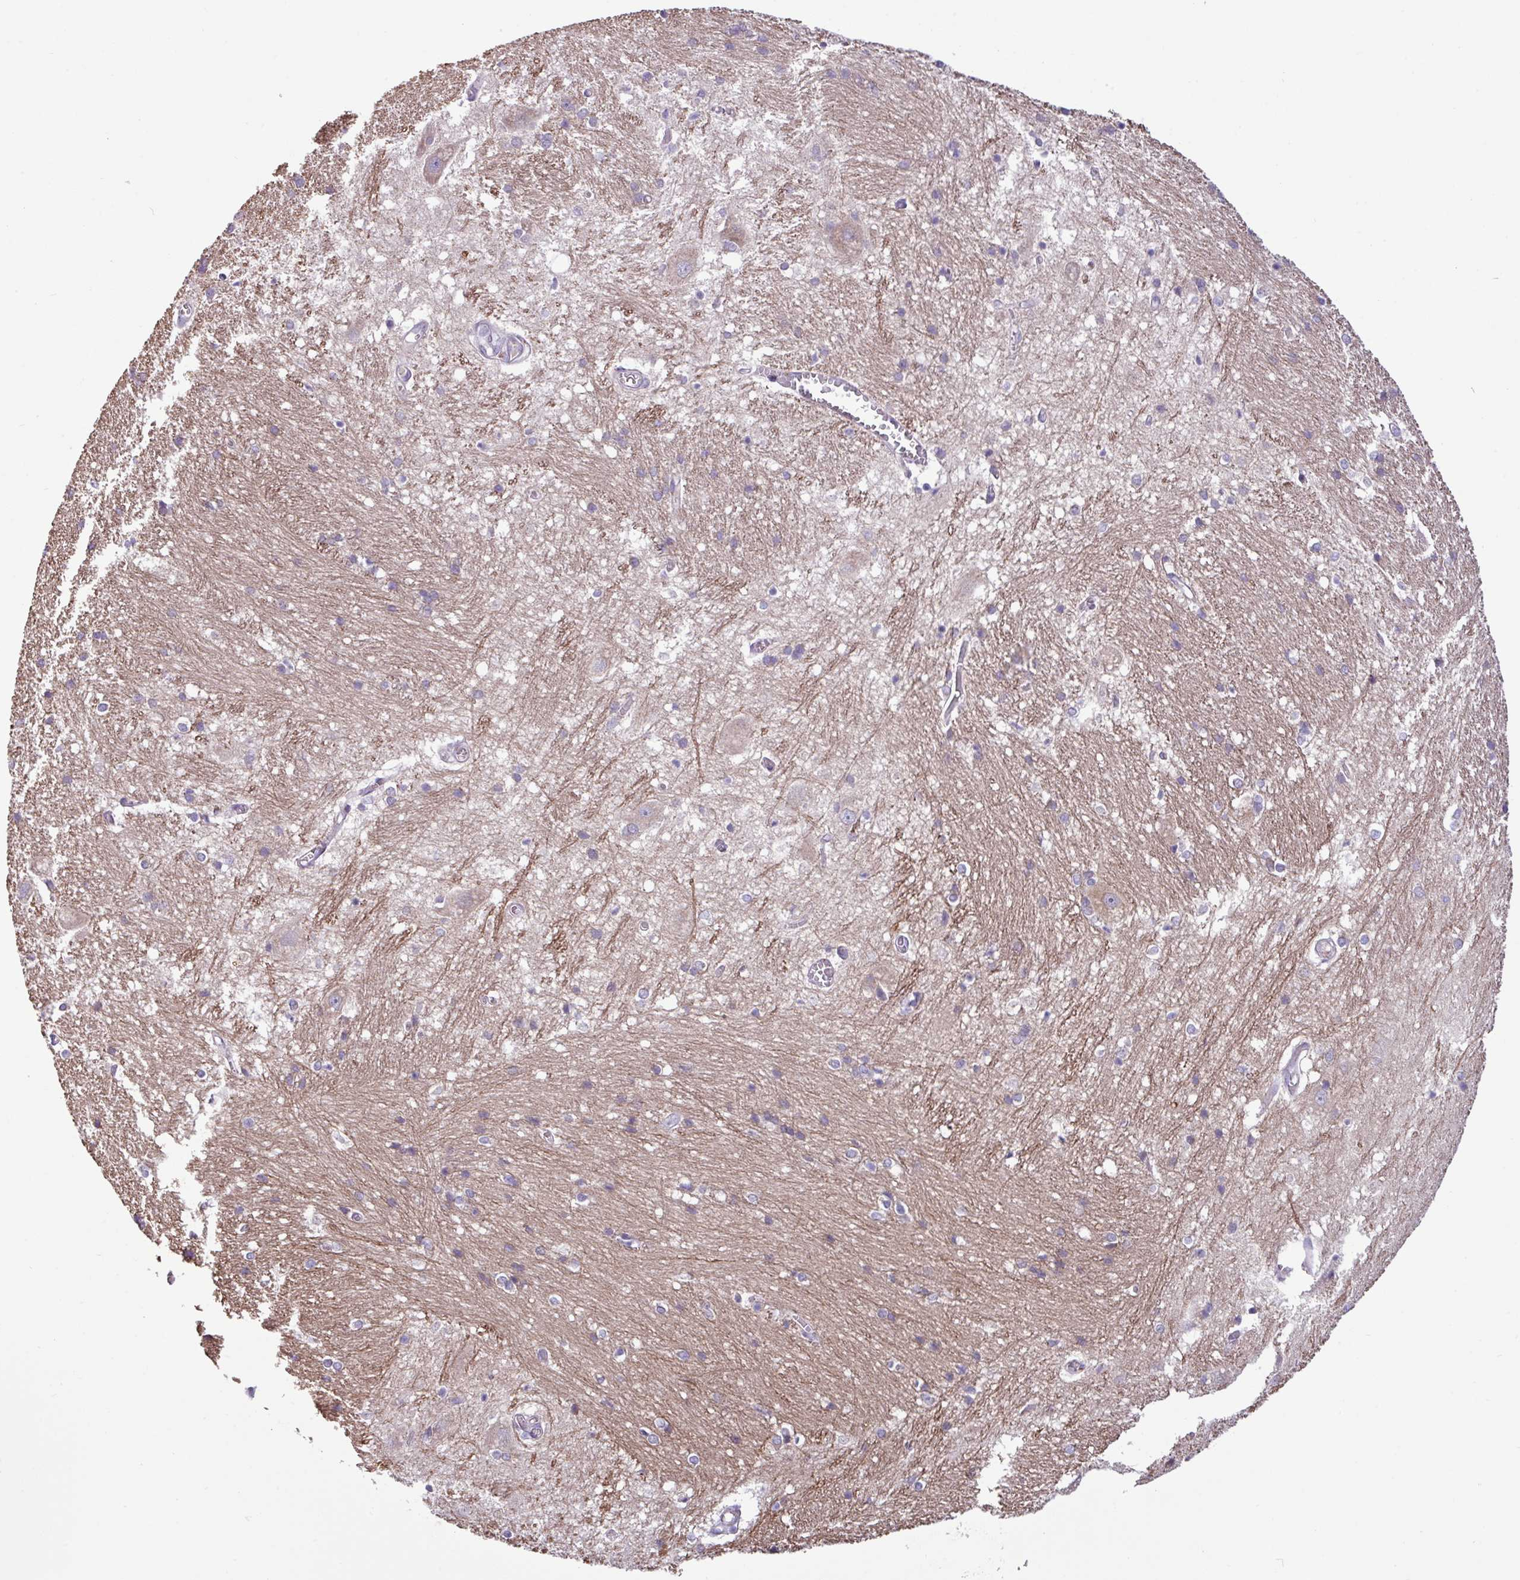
{"staining": {"intensity": "negative", "quantity": "none", "location": "none"}, "tissue": "caudate", "cell_type": "Glial cells", "image_type": "normal", "snomed": [{"axis": "morphology", "description": "Normal tissue, NOS"}, {"axis": "topography", "description": "Lateral ventricle wall"}], "caption": "Immunohistochemical staining of normal caudate displays no significant staining in glial cells. (DAB (3,3'-diaminobenzidine) IHC with hematoxylin counter stain).", "gene": "STIMATE", "patient": {"sex": "male", "age": 37}}